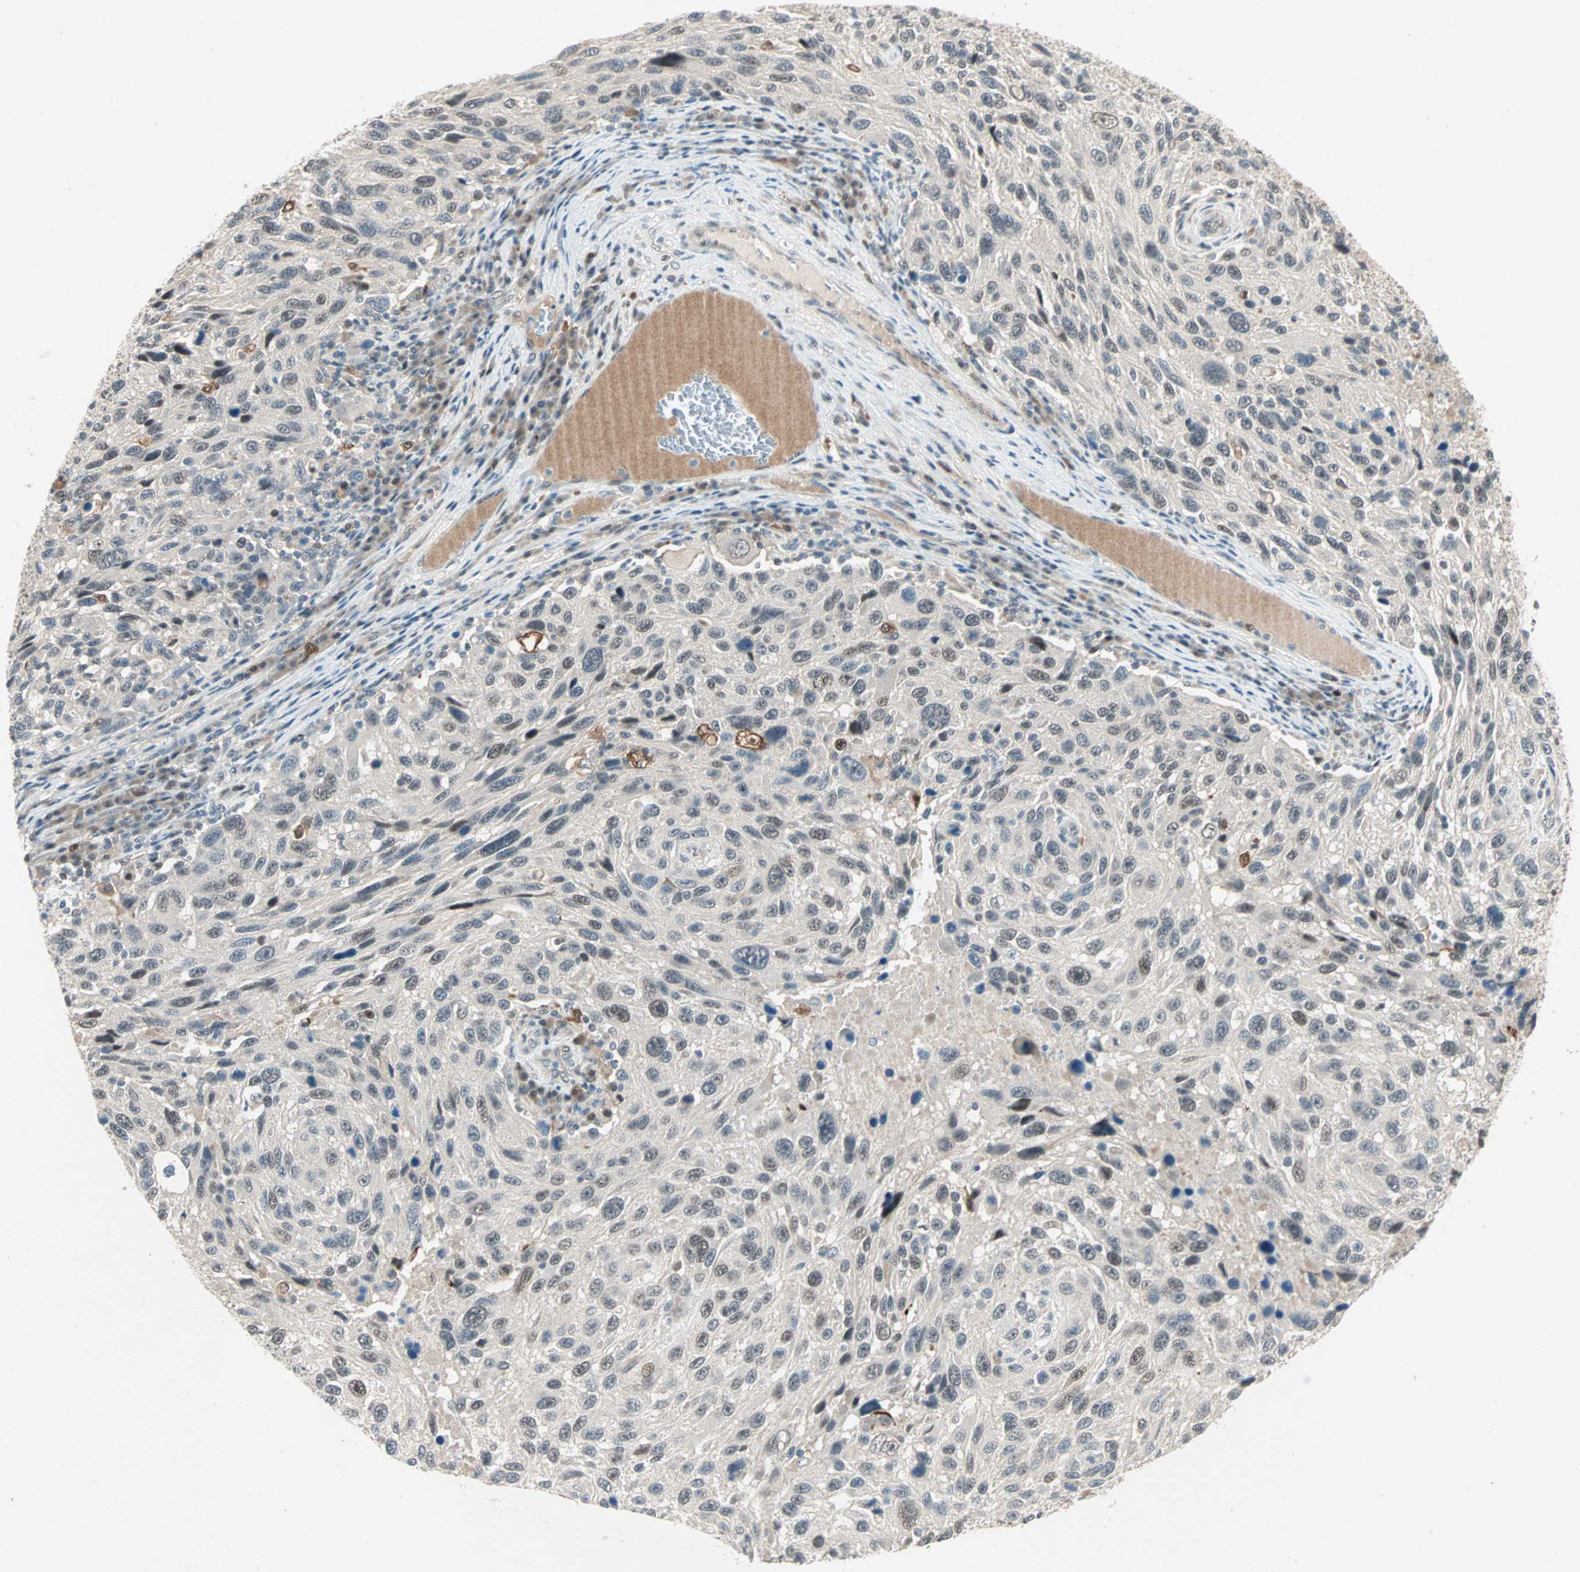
{"staining": {"intensity": "weak", "quantity": "<25%", "location": "cytoplasmic/membranous,nuclear"}, "tissue": "melanoma", "cell_type": "Tumor cells", "image_type": "cancer", "snomed": [{"axis": "morphology", "description": "Malignant melanoma, NOS"}, {"axis": "topography", "description": "Skin"}], "caption": "Immunohistochemical staining of melanoma shows no significant expression in tumor cells.", "gene": "RTL6", "patient": {"sex": "male", "age": 53}}